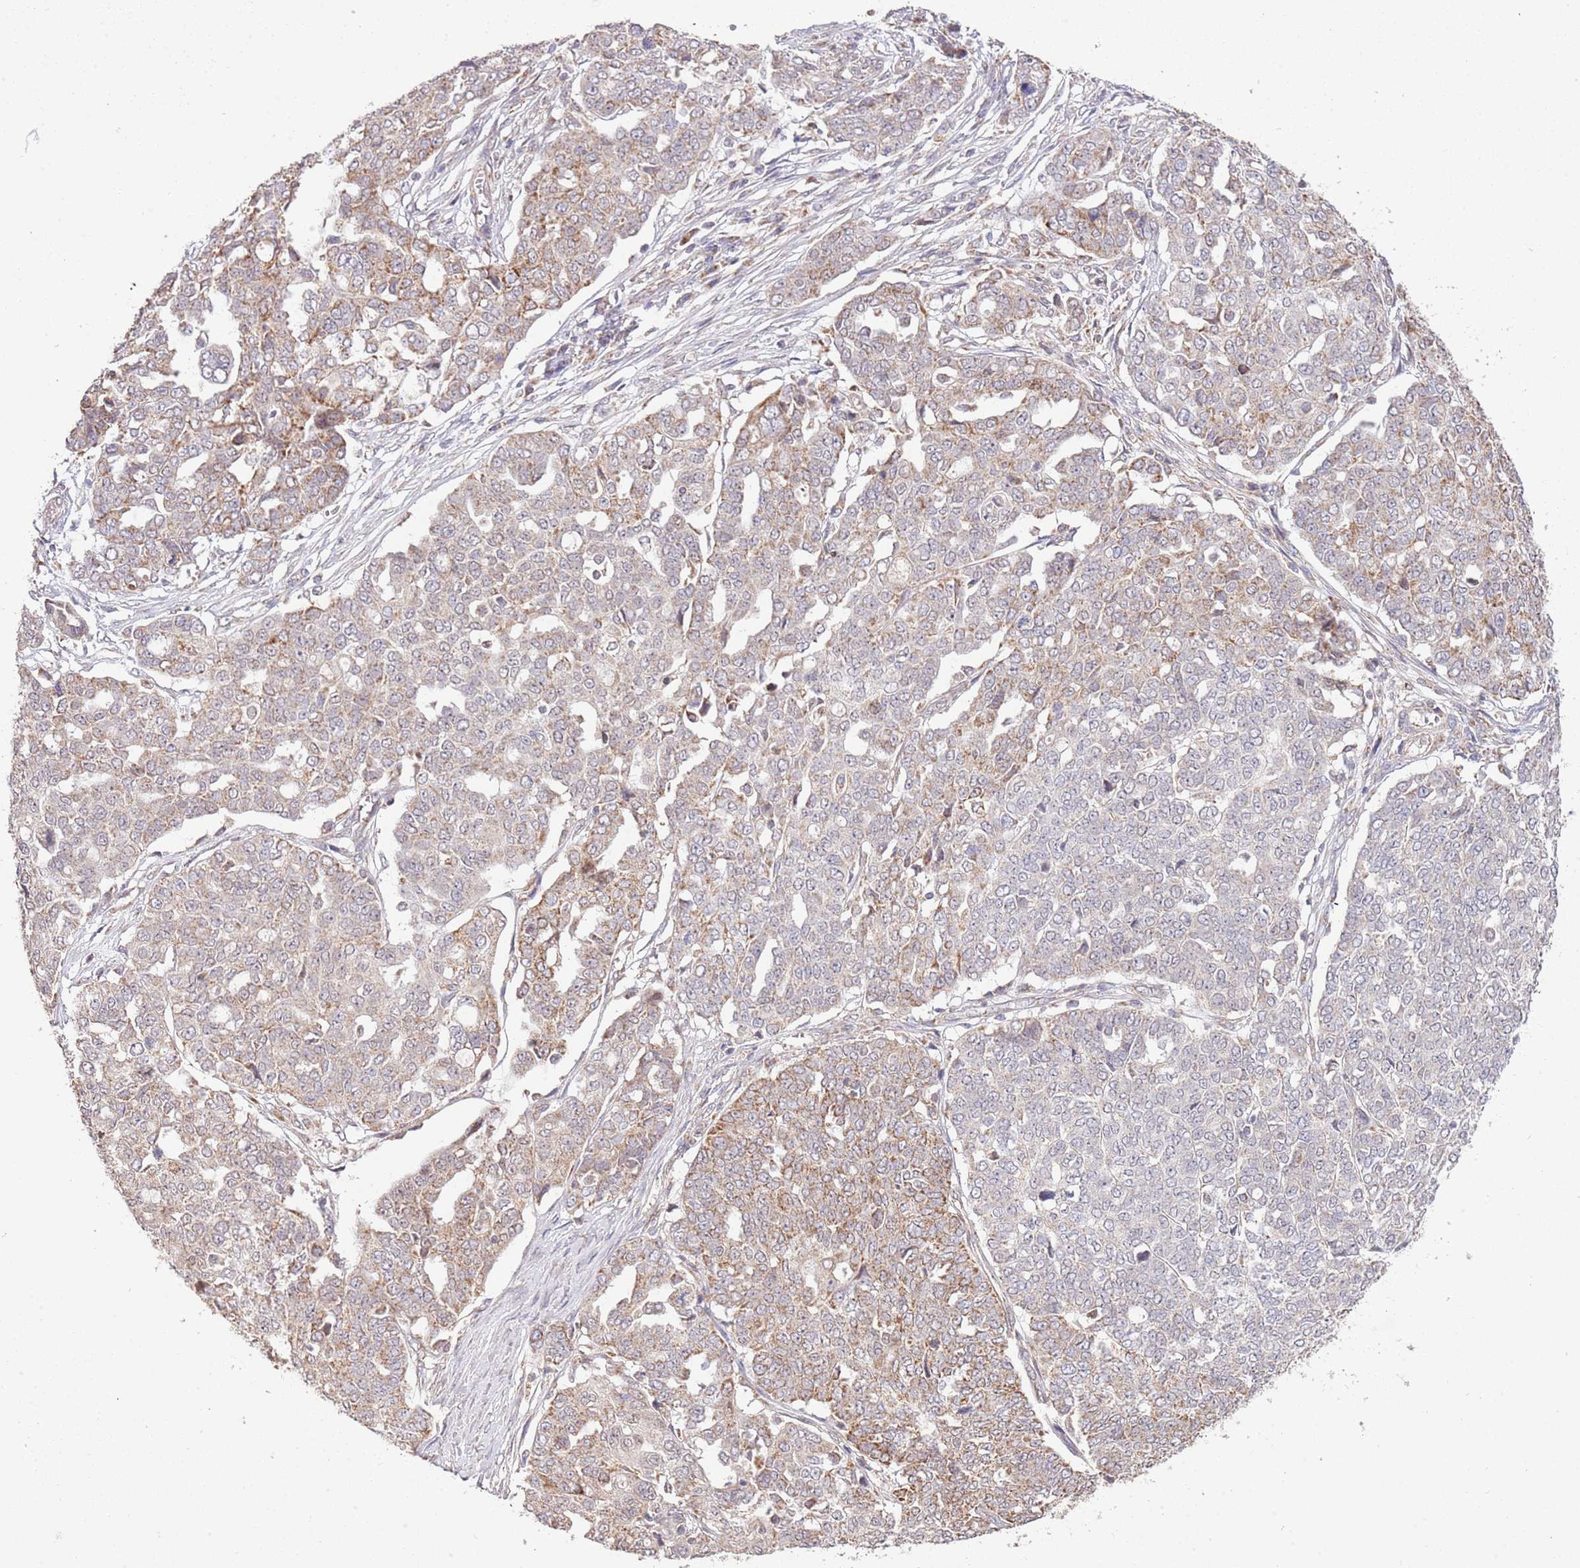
{"staining": {"intensity": "moderate", "quantity": "25%-75%", "location": "cytoplasmic/membranous"}, "tissue": "ovarian cancer", "cell_type": "Tumor cells", "image_type": "cancer", "snomed": [{"axis": "morphology", "description": "Cystadenocarcinoma, serous, NOS"}, {"axis": "topography", "description": "Soft tissue"}, {"axis": "topography", "description": "Ovary"}], "caption": "Immunohistochemistry (IHC) of human ovarian serous cystadenocarcinoma reveals medium levels of moderate cytoplasmic/membranous staining in about 25%-75% of tumor cells. (Stains: DAB (3,3'-diaminobenzidine) in brown, nuclei in blue, Microscopy: brightfield microscopy at high magnification).", "gene": "IVD", "patient": {"sex": "female", "age": 57}}